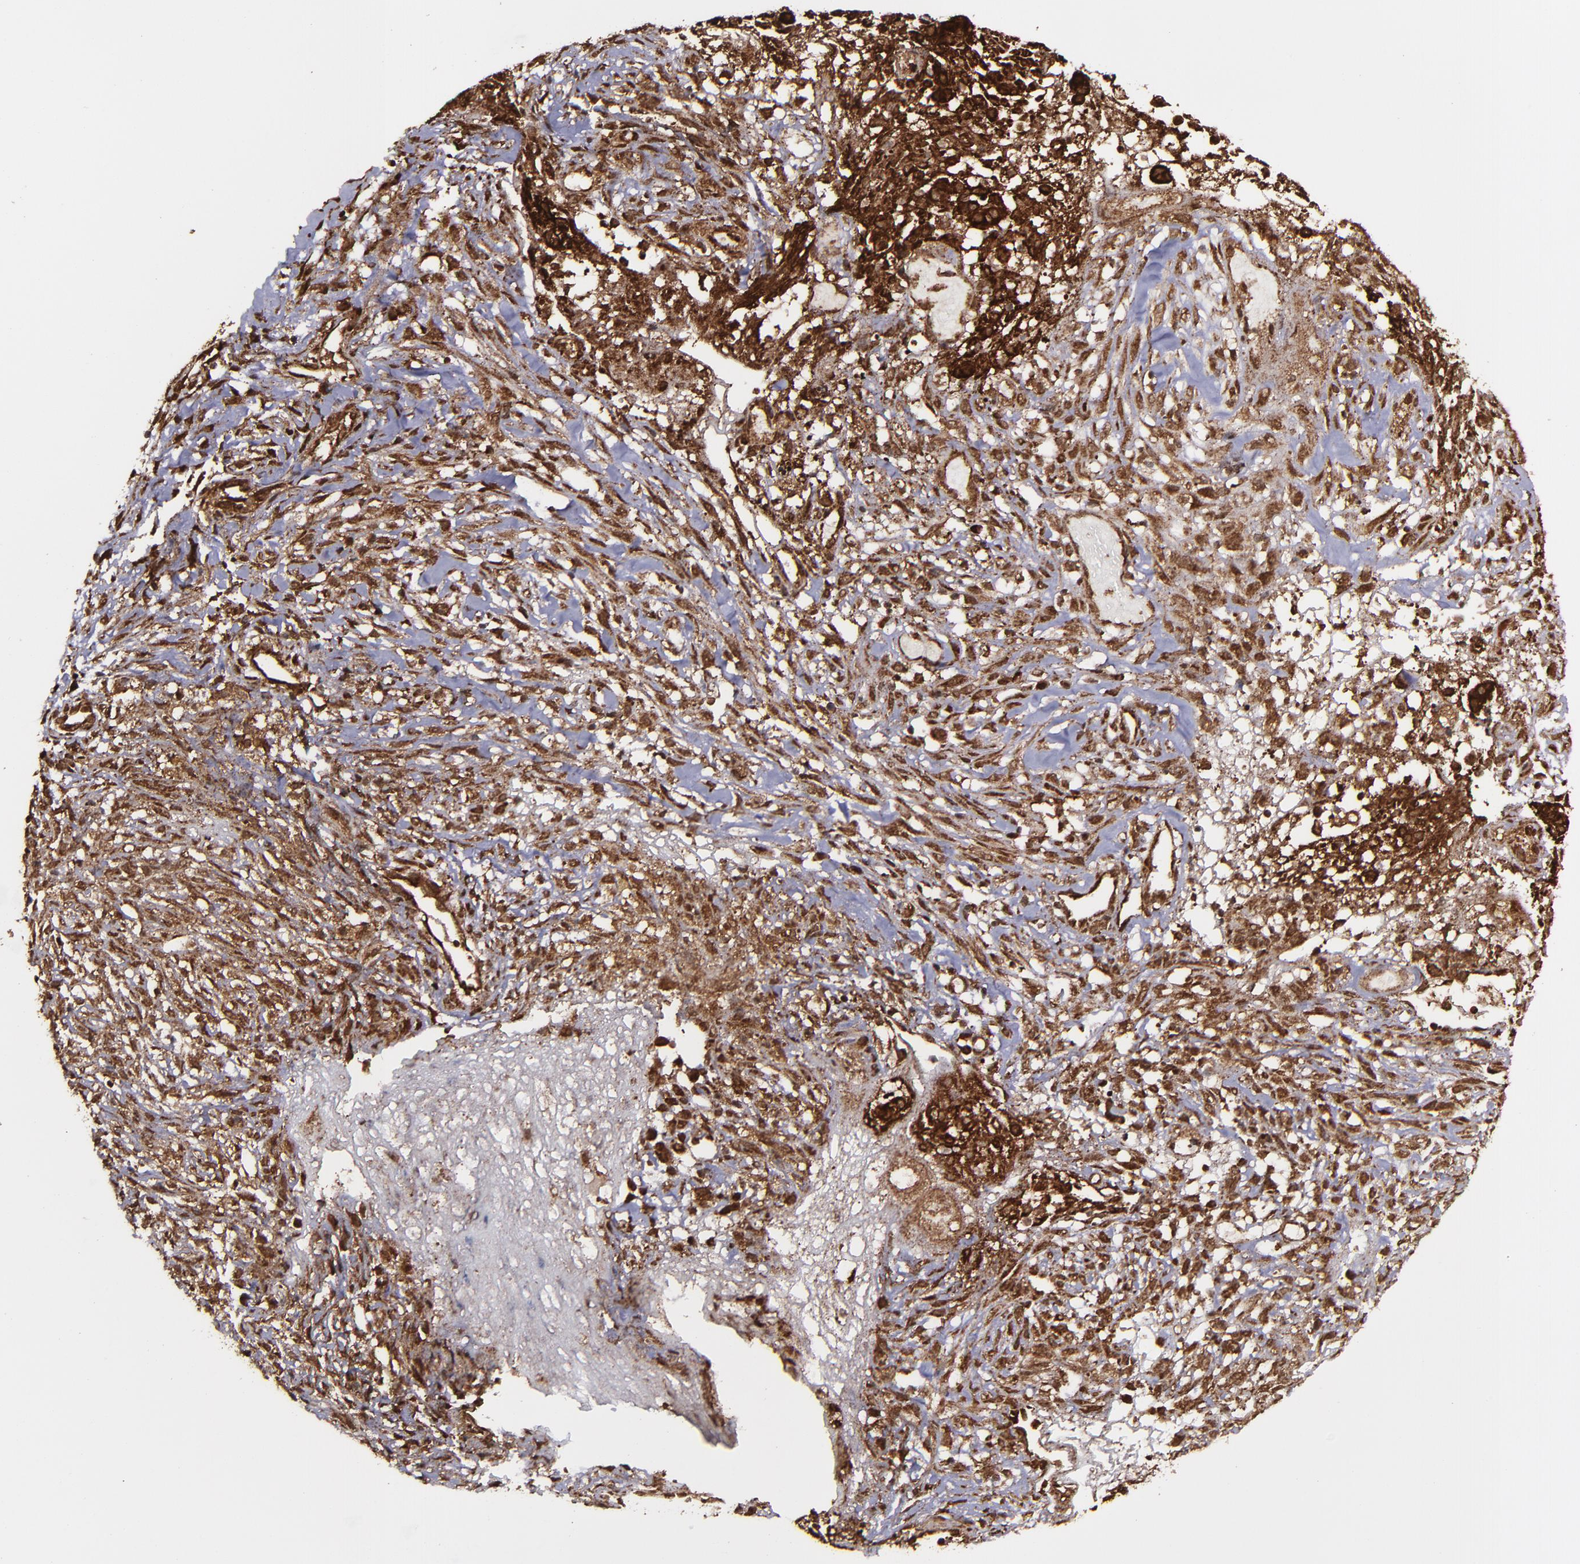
{"staining": {"intensity": "strong", "quantity": ">75%", "location": "cytoplasmic/membranous,nuclear"}, "tissue": "ovarian cancer", "cell_type": "Tumor cells", "image_type": "cancer", "snomed": [{"axis": "morphology", "description": "Carcinoma, endometroid"}, {"axis": "topography", "description": "Ovary"}], "caption": "IHC staining of ovarian endometroid carcinoma, which demonstrates high levels of strong cytoplasmic/membranous and nuclear positivity in about >75% of tumor cells indicating strong cytoplasmic/membranous and nuclear protein staining. The staining was performed using DAB (brown) for protein detection and nuclei were counterstained in hematoxylin (blue).", "gene": "EIF4ENIF1", "patient": {"sex": "female", "age": 42}}